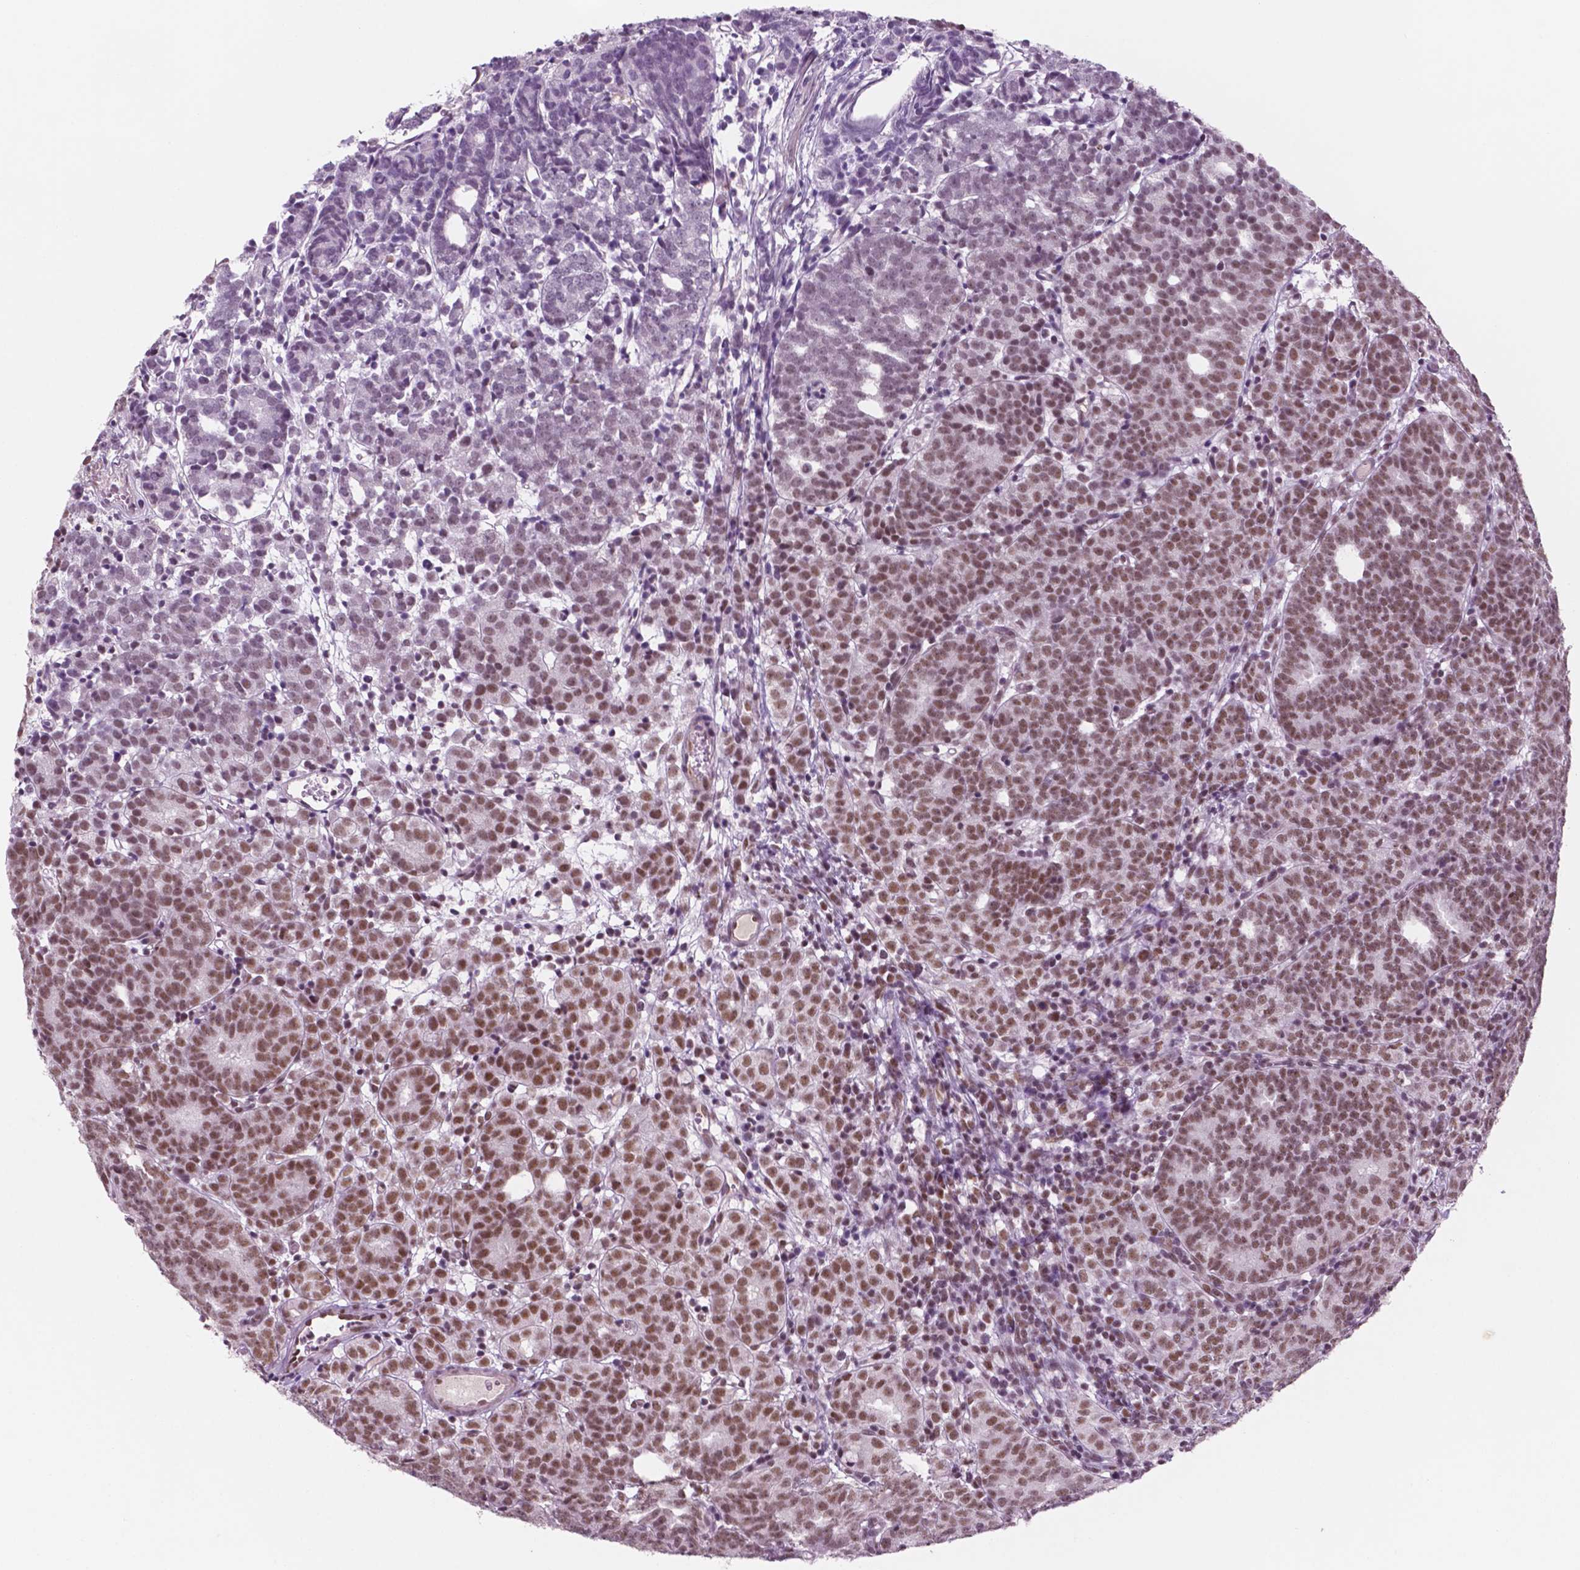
{"staining": {"intensity": "moderate", "quantity": ">75%", "location": "nuclear"}, "tissue": "prostate cancer", "cell_type": "Tumor cells", "image_type": "cancer", "snomed": [{"axis": "morphology", "description": "Adenocarcinoma, High grade"}, {"axis": "topography", "description": "Prostate"}], "caption": "The photomicrograph exhibits staining of prostate cancer (adenocarcinoma (high-grade)), revealing moderate nuclear protein expression (brown color) within tumor cells.", "gene": "CTR9", "patient": {"sex": "male", "age": 53}}